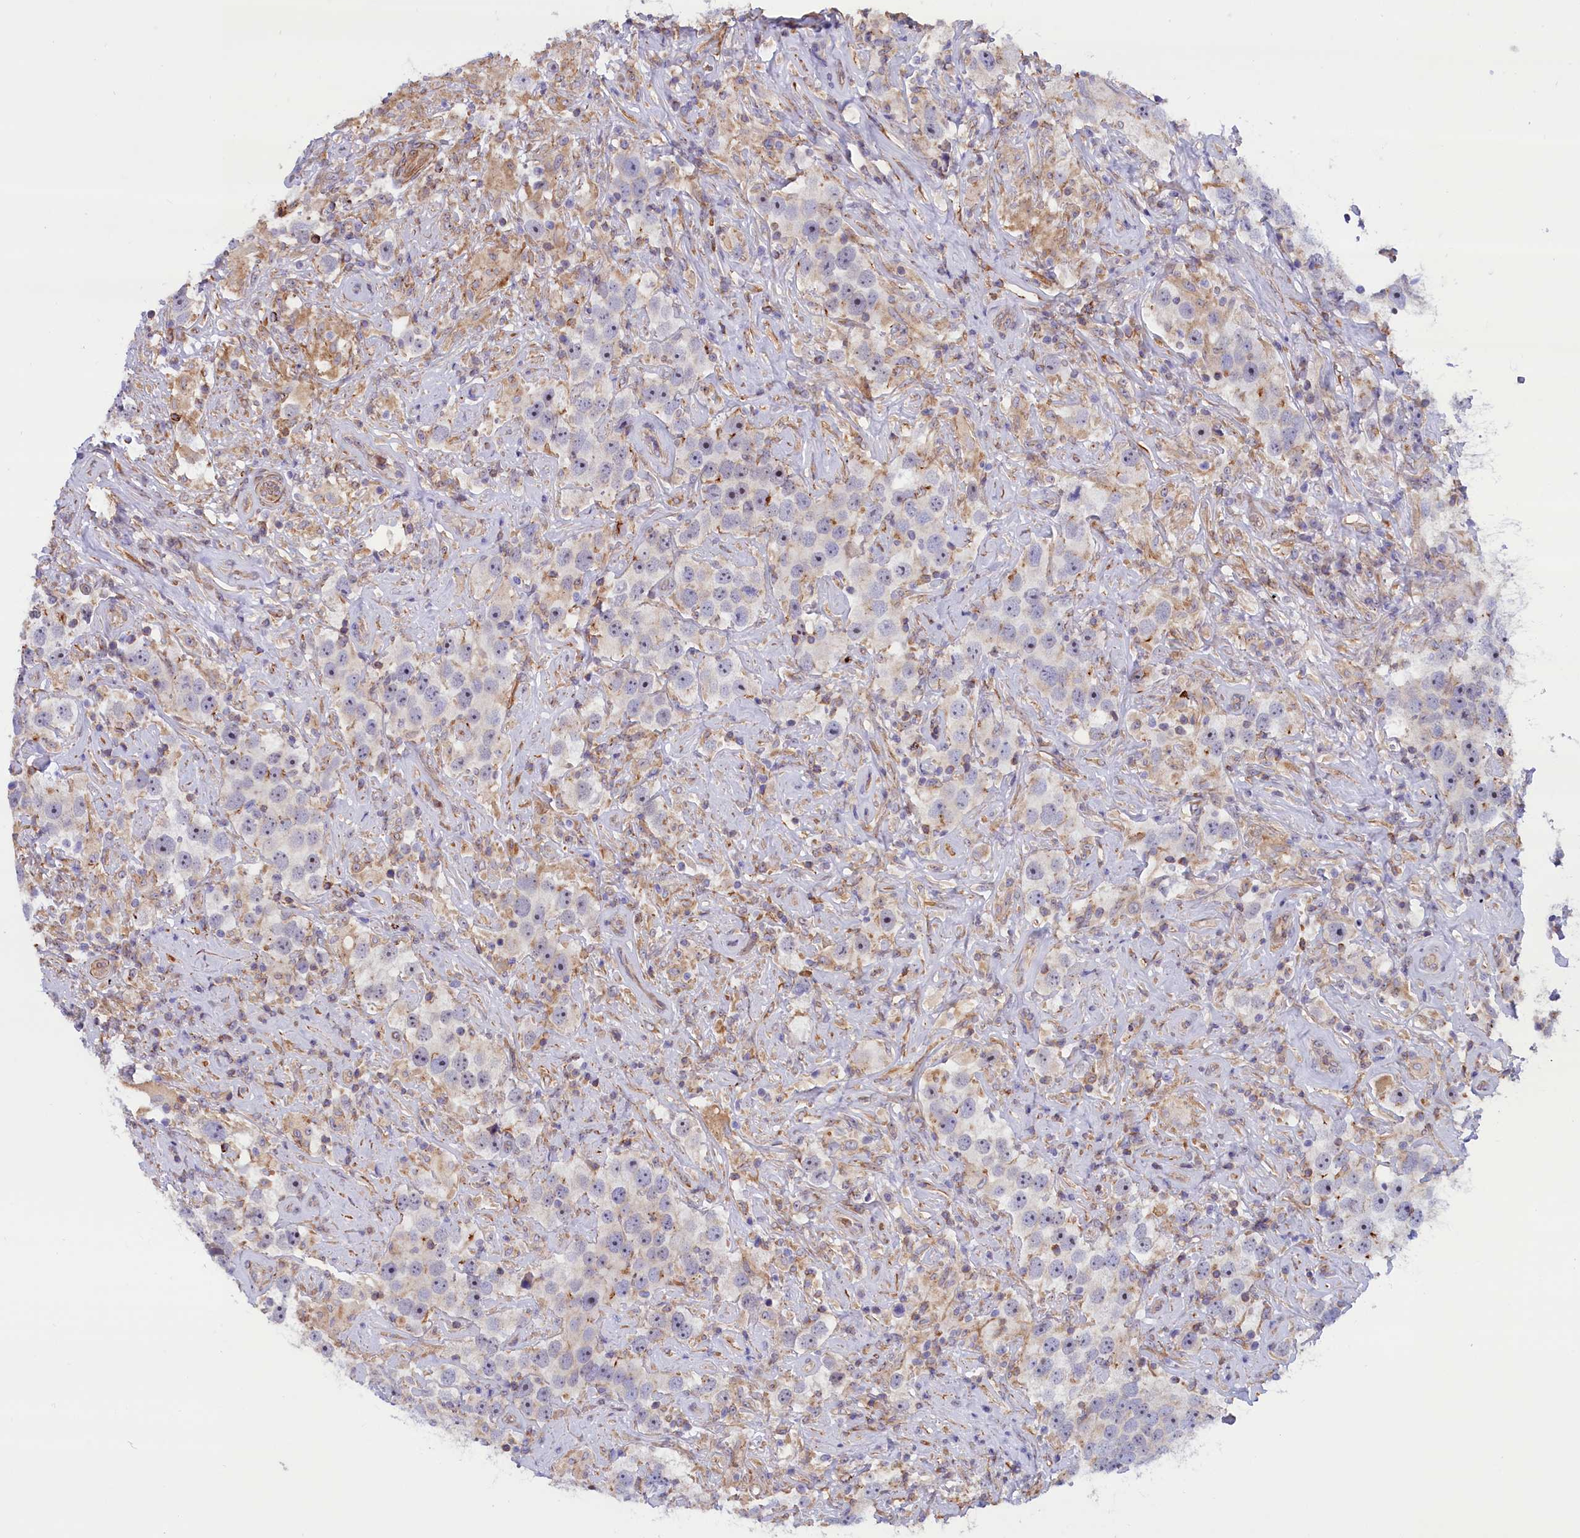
{"staining": {"intensity": "negative", "quantity": "none", "location": "none"}, "tissue": "testis cancer", "cell_type": "Tumor cells", "image_type": "cancer", "snomed": [{"axis": "morphology", "description": "Seminoma, NOS"}, {"axis": "topography", "description": "Testis"}], "caption": "Tumor cells show no significant protein expression in testis seminoma. The staining is performed using DAB (3,3'-diaminobenzidine) brown chromogen with nuclei counter-stained in using hematoxylin.", "gene": "ABCC12", "patient": {"sex": "male", "age": 49}}